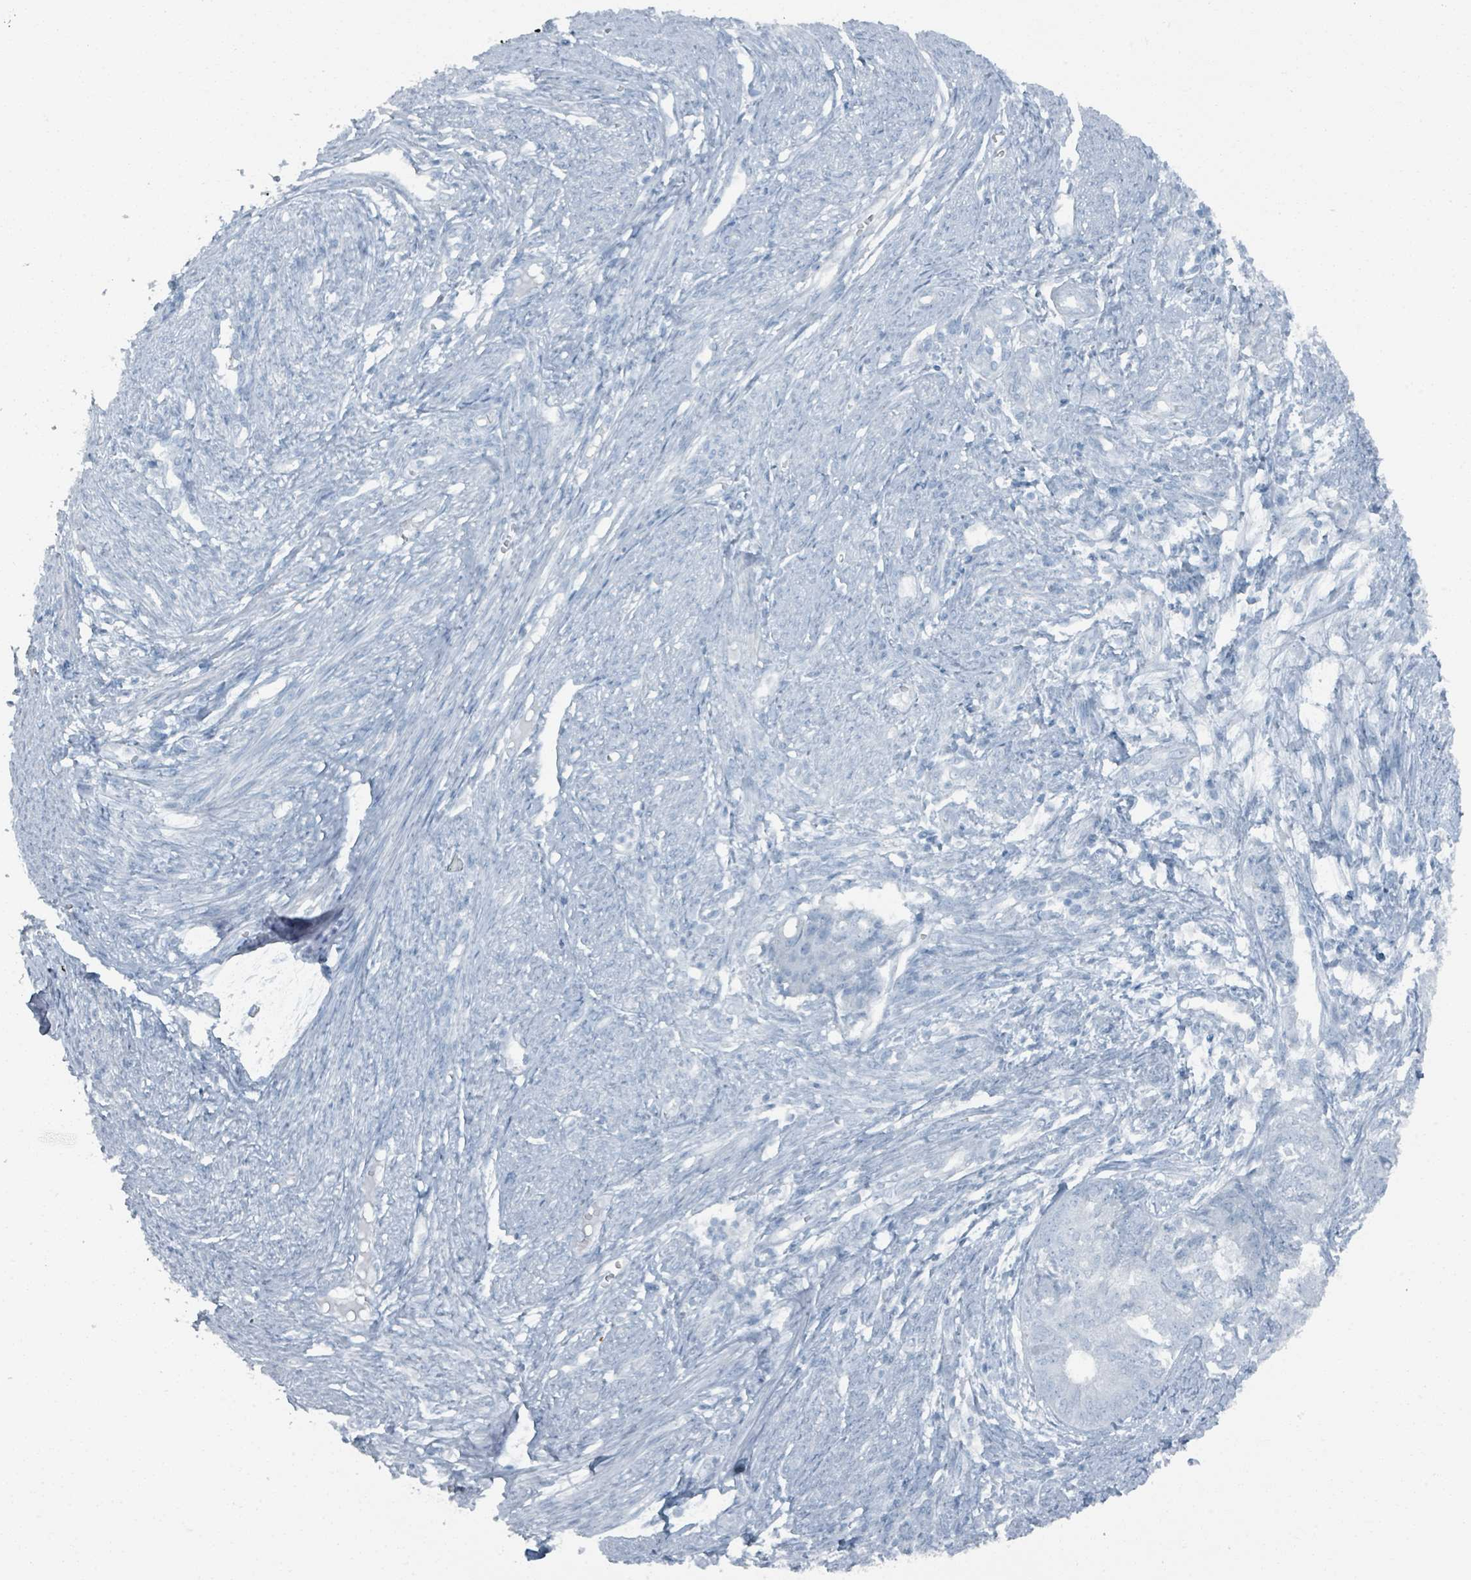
{"staining": {"intensity": "negative", "quantity": "none", "location": "none"}, "tissue": "endometrial cancer", "cell_type": "Tumor cells", "image_type": "cancer", "snomed": [{"axis": "morphology", "description": "Adenocarcinoma, NOS"}, {"axis": "topography", "description": "Endometrium"}], "caption": "The histopathology image displays no significant staining in tumor cells of endometrial cancer (adenocarcinoma). (DAB (3,3'-diaminobenzidine) immunohistochemistry (IHC) with hematoxylin counter stain).", "gene": "GAMT", "patient": {"sex": "female", "age": 62}}